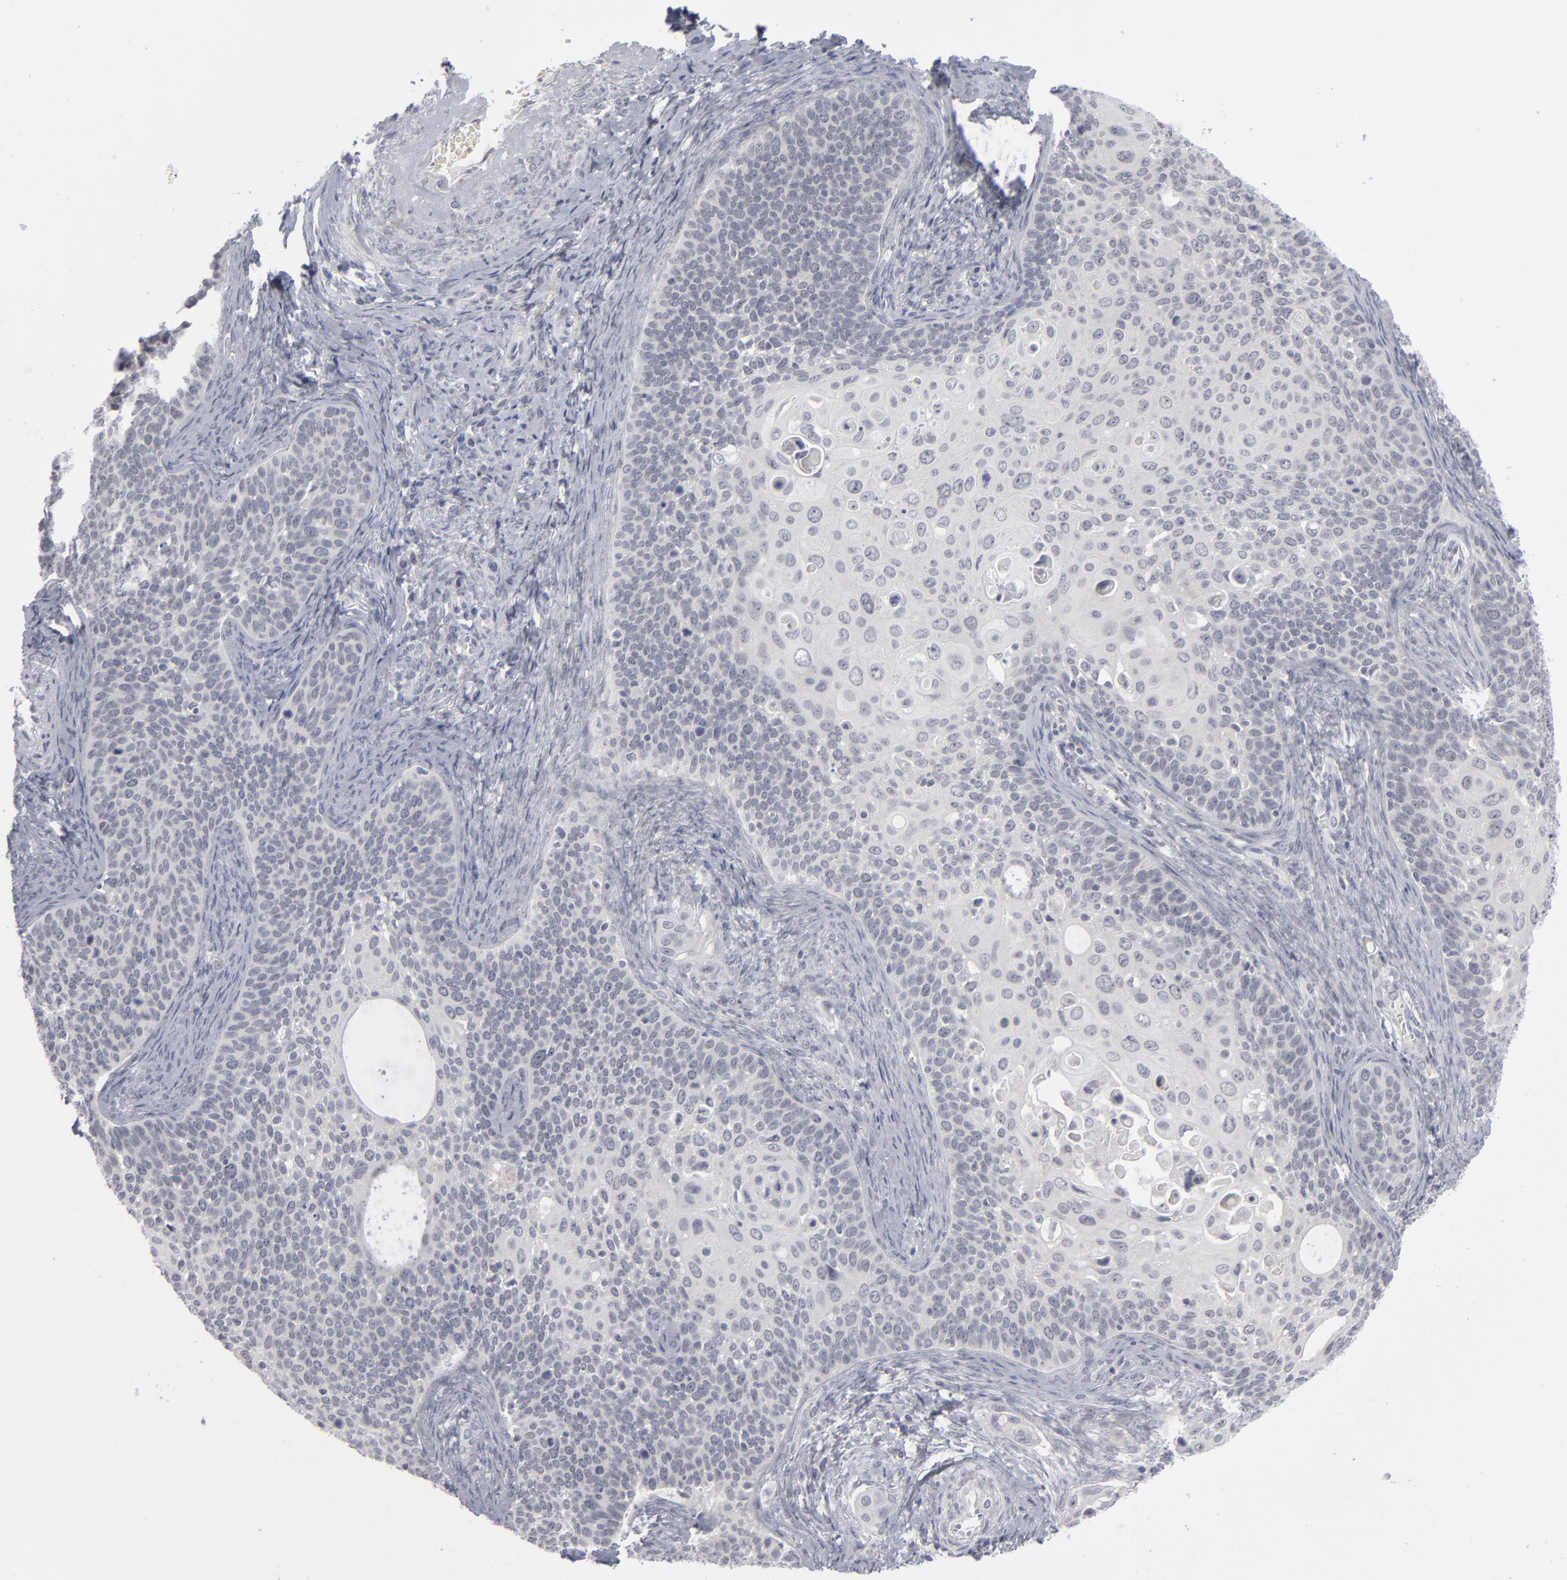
{"staining": {"intensity": "negative", "quantity": "none", "location": "none"}, "tissue": "cervical cancer", "cell_type": "Tumor cells", "image_type": "cancer", "snomed": [{"axis": "morphology", "description": "Squamous cell carcinoma, NOS"}, {"axis": "topography", "description": "Cervix"}], "caption": "Cervical cancer stained for a protein using immunohistochemistry (IHC) shows no staining tumor cells.", "gene": "KIAA1210", "patient": {"sex": "female", "age": 33}}